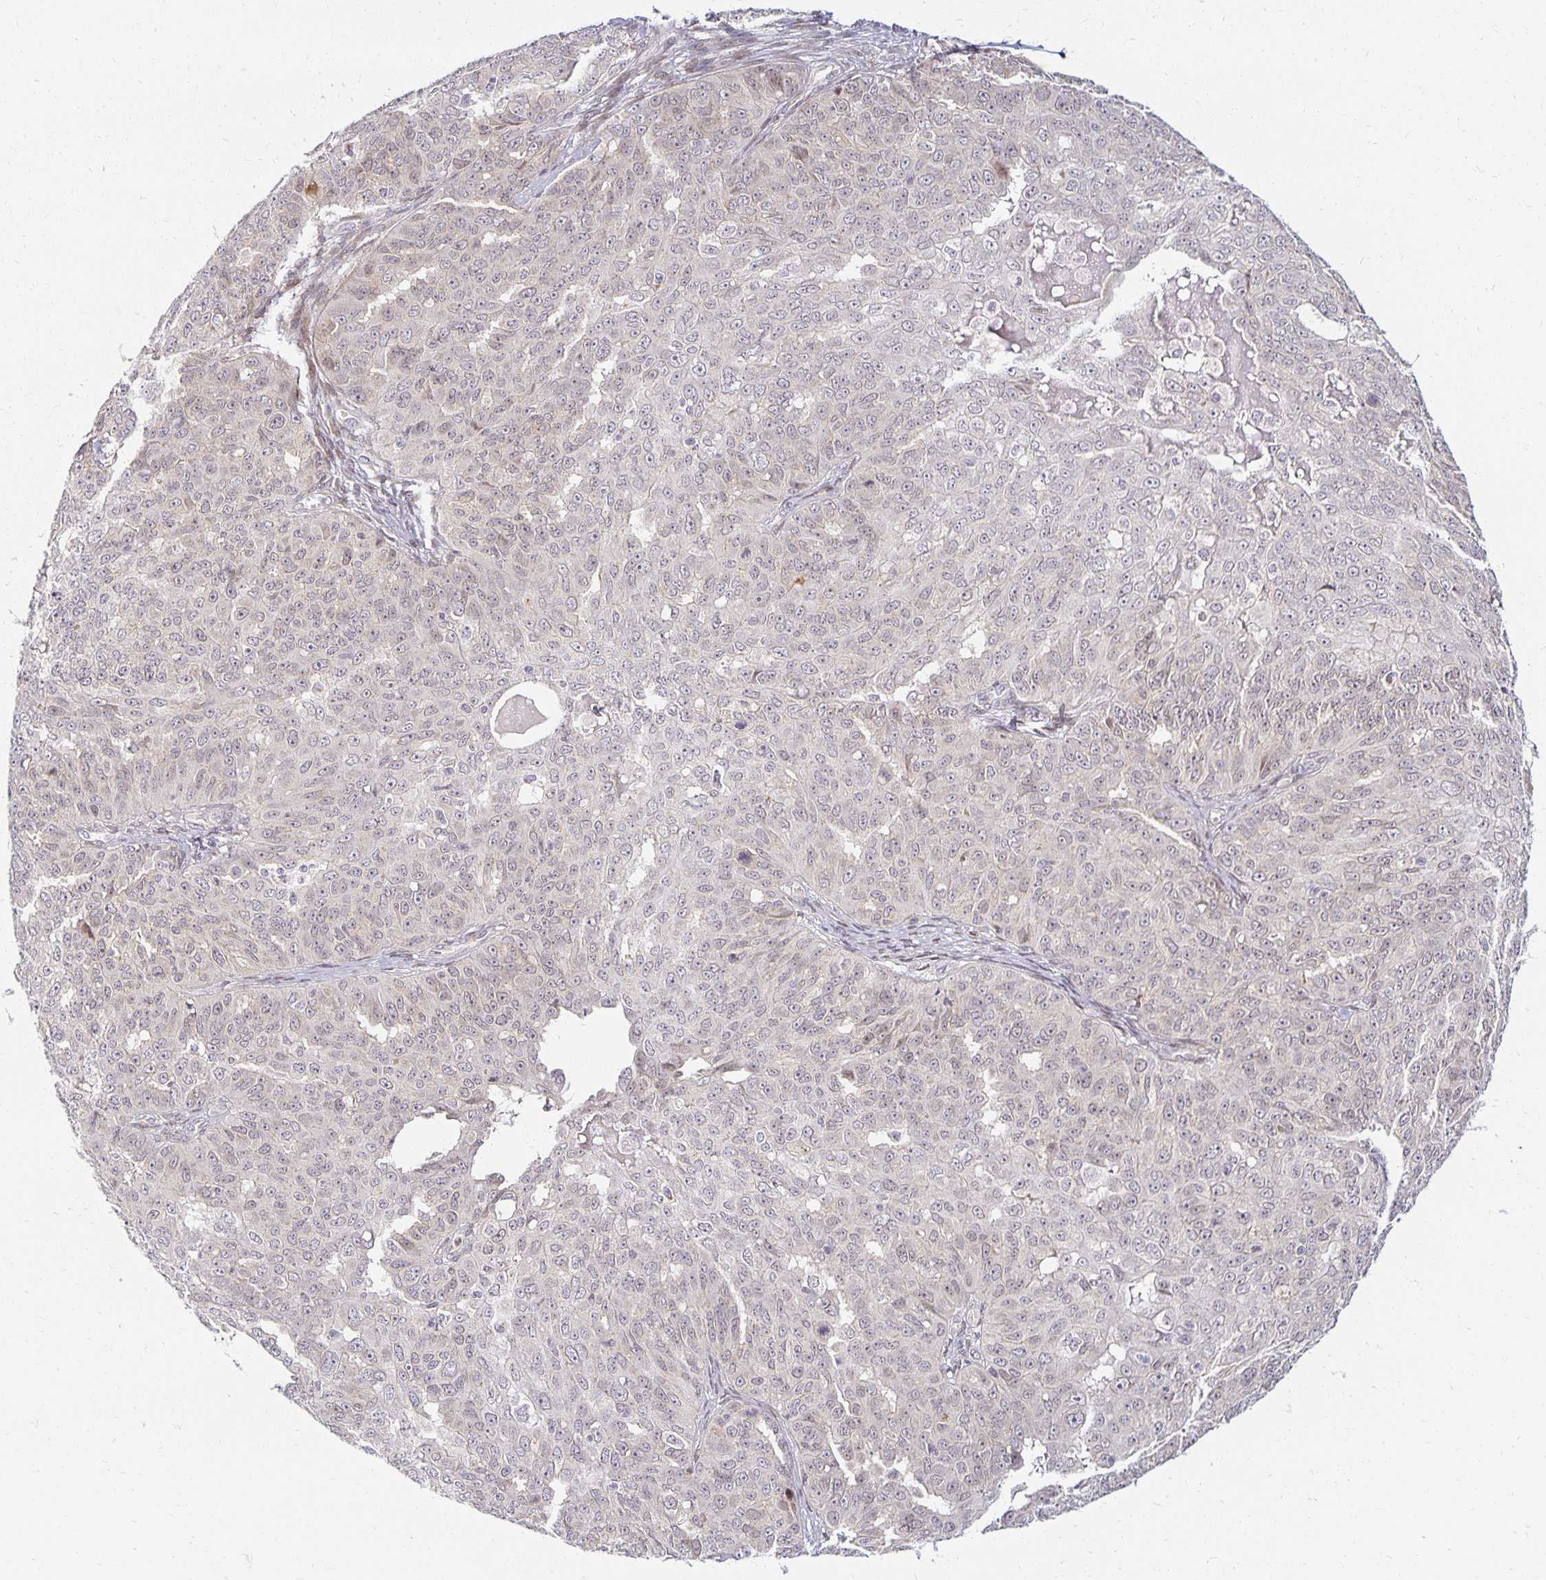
{"staining": {"intensity": "weak", "quantity": "<25%", "location": "nuclear"}, "tissue": "ovarian cancer", "cell_type": "Tumor cells", "image_type": "cancer", "snomed": [{"axis": "morphology", "description": "Carcinoma, endometroid"}, {"axis": "topography", "description": "Ovary"}], "caption": "An immunohistochemistry (IHC) image of ovarian endometroid carcinoma is shown. There is no staining in tumor cells of ovarian endometroid carcinoma.", "gene": "EHF", "patient": {"sex": "female", "age": 70}}